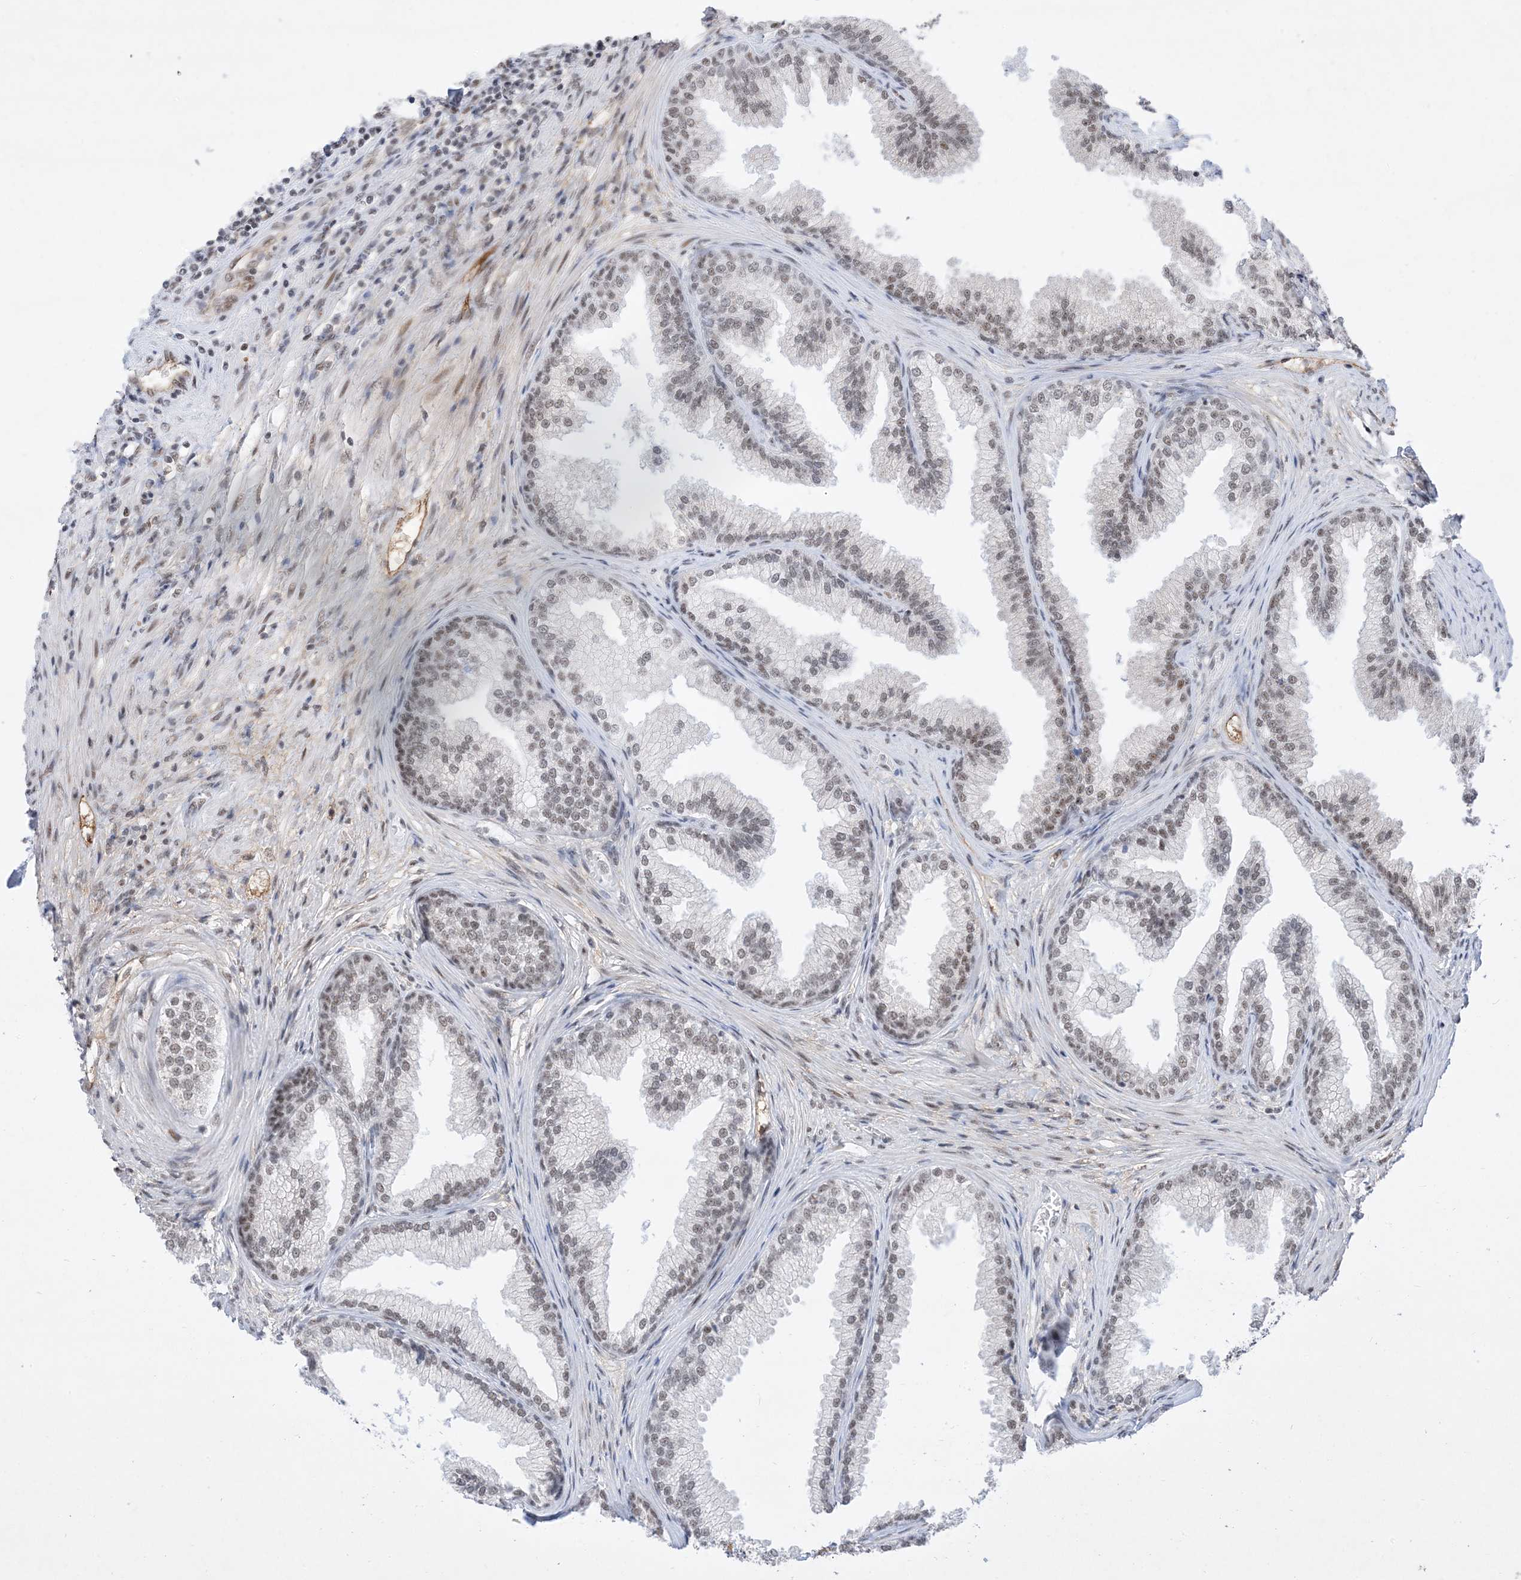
{"staining": {"intensity": "moderate", "quantity": "25%-75%", "location": "nuclear"}, "tissue": "prostate", "cell_type": "Glandular cells", "image_type": "normal", "snomed": [{"axis": "morphology", "description": "Normal tissue, NOS"}, {"axis": "topography", "description": "Prostate"}], "caption": "This photomicrograph reveals benign prostate stained with immunohistochemistry to label a protein in brown. The nuclear of glandular cells show moderate positivity for the protein. Nuclei are counter-stained blue.", "gene": "SF3A3", "patient": {"sex": "male", "age": 76}}